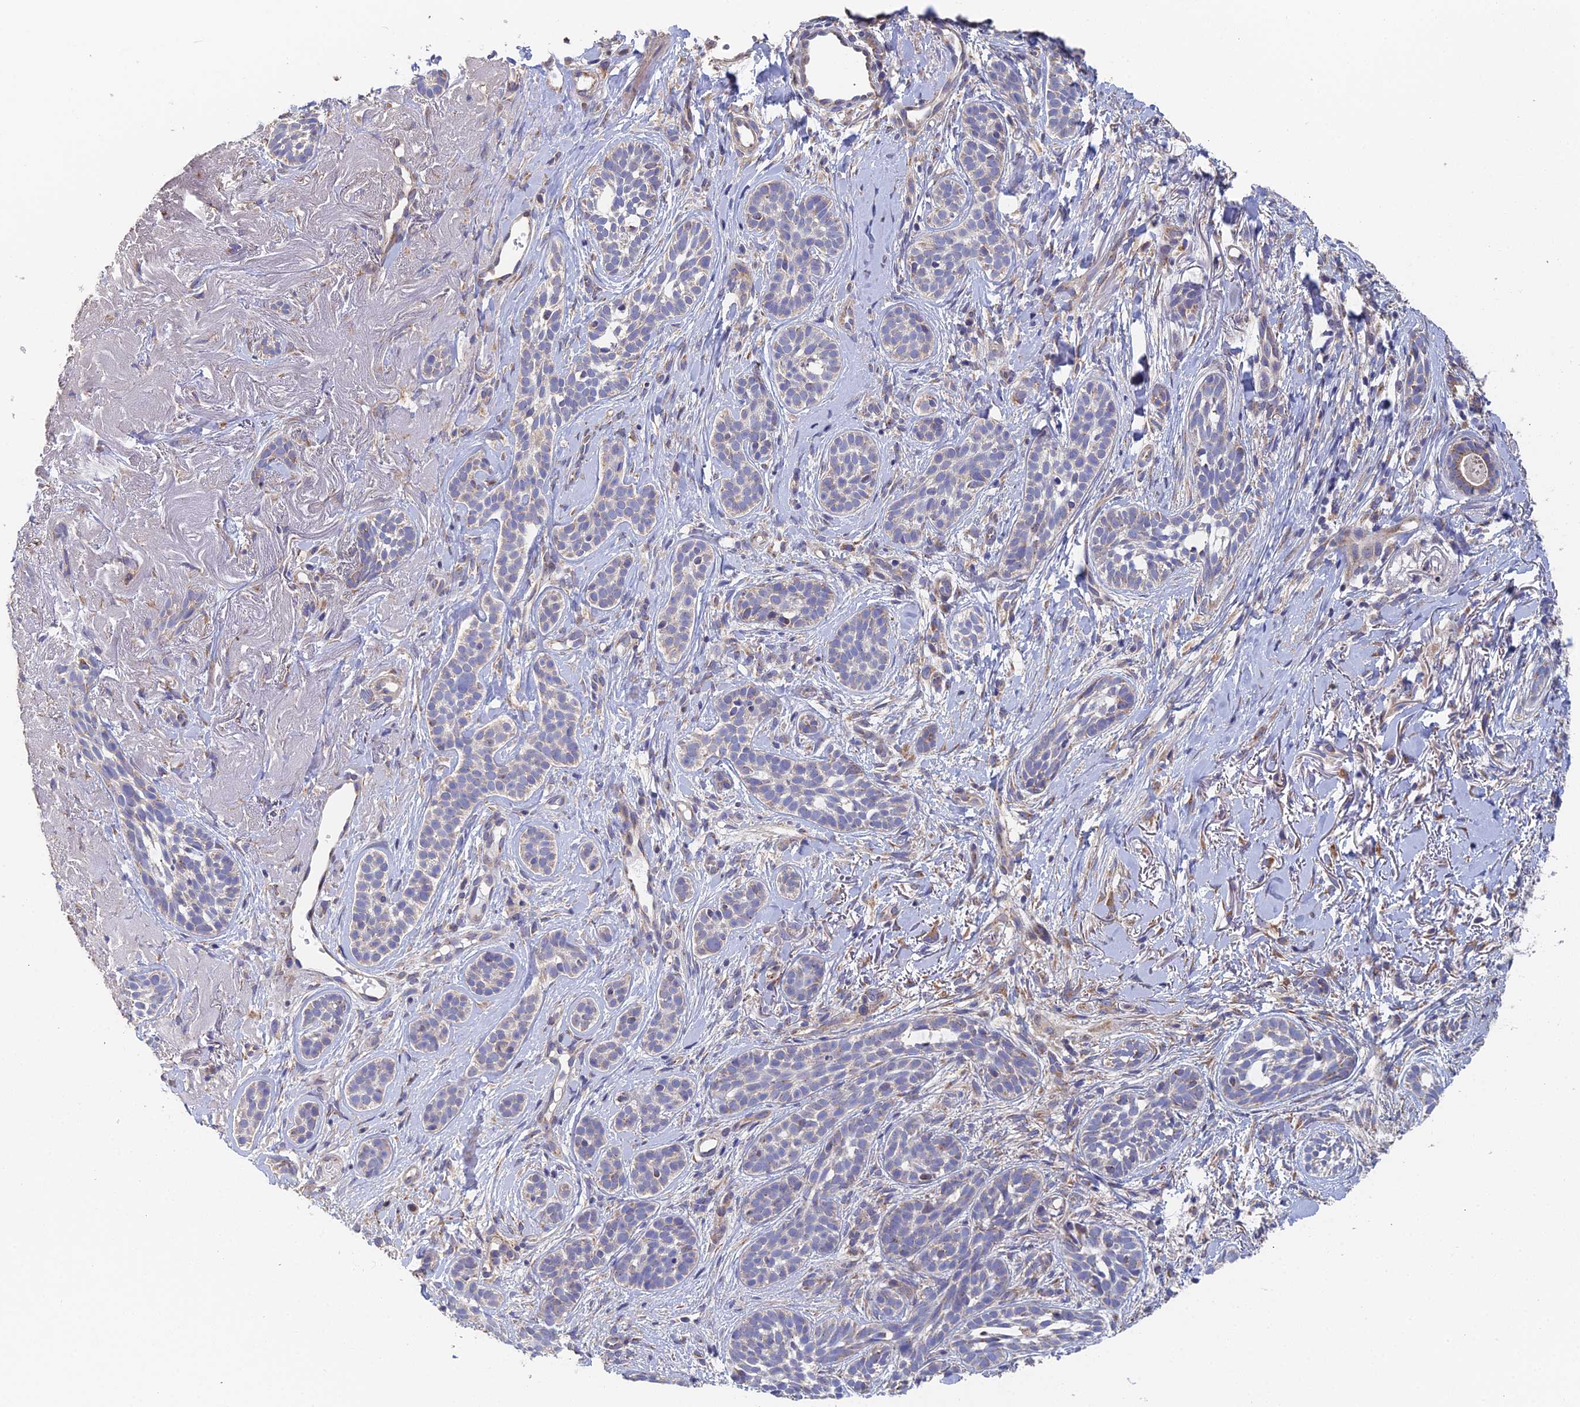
{"staining": {"intensity": "negative", "quantity": "none", "location": "none"}, "tissue": "skin cancer", "cell_type": "Tumor cells", "image_type": "cancer", "snomed": [{"axis": "morphology", "description": "Basal cell carcinoma"}, {"axis": "topography", "description": "Skin"}], "caption": "This is an IHC photomicrograph of skin cancer (basal cell carcinoma). There is no staining in tumor cells.", "gene": "ECSIT", "patient": {"sex": "male", "age": 71}}